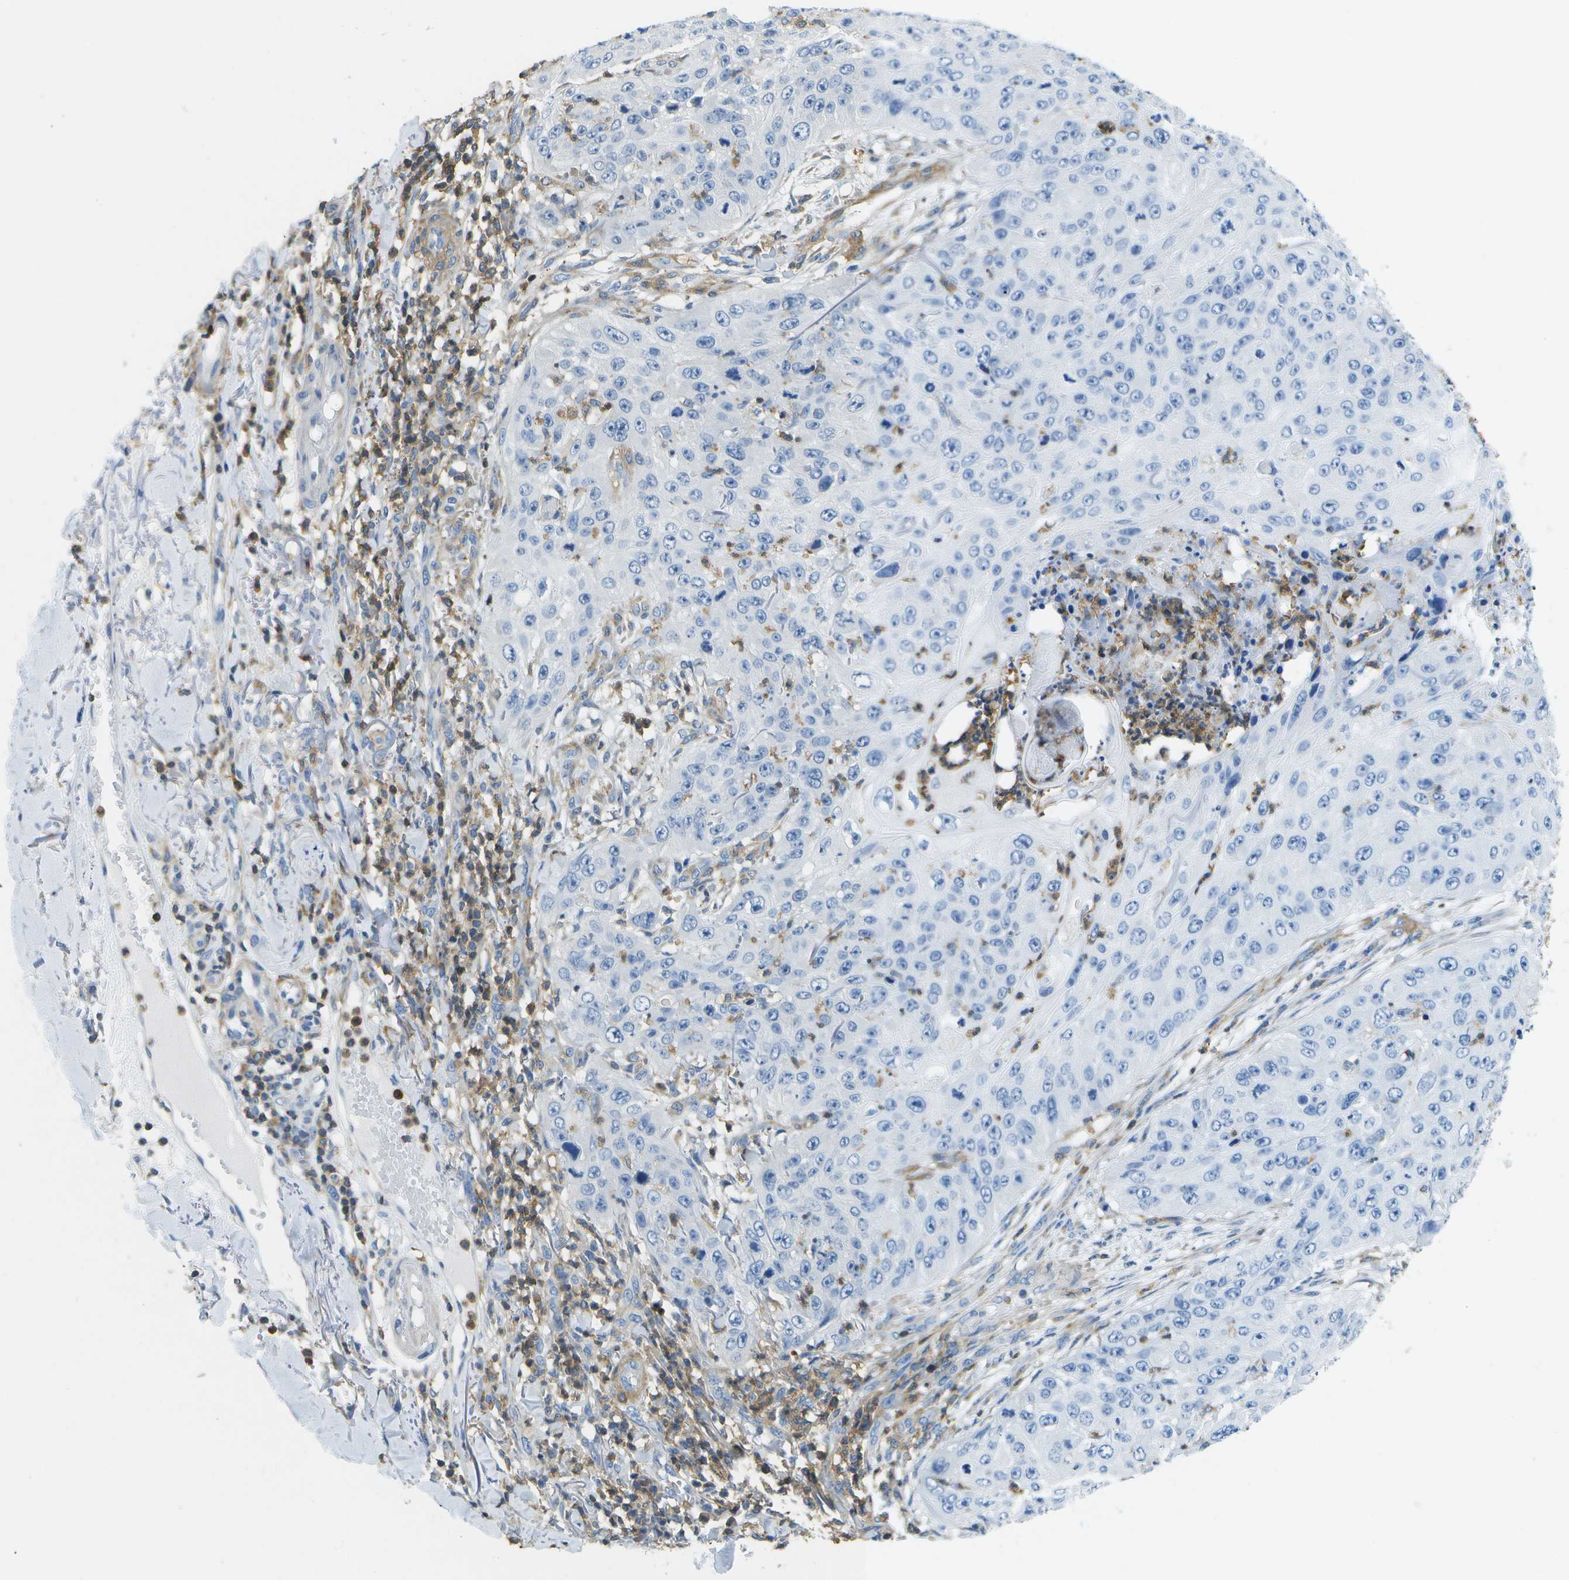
{"staining": {"intensity": "negative", "quantity": "none", "location": "none"}, "tissue": "skin cancer", "cell_type": "Tumor cells", "image_type": "cancer", "snomed": [{"axis": "morphology", "description": "Squamous cell carcinoma, NOS"}, {"axis": "topography", "description": "Skin"}], "caption": "Immunohistochemistry histopathology image of squamous cell carcinoma (skin) stained for a protein (brown), which shows no staining in tumor cells.", "gene": "RCSD1", "patient": {"sex": "female", "age": 80}}